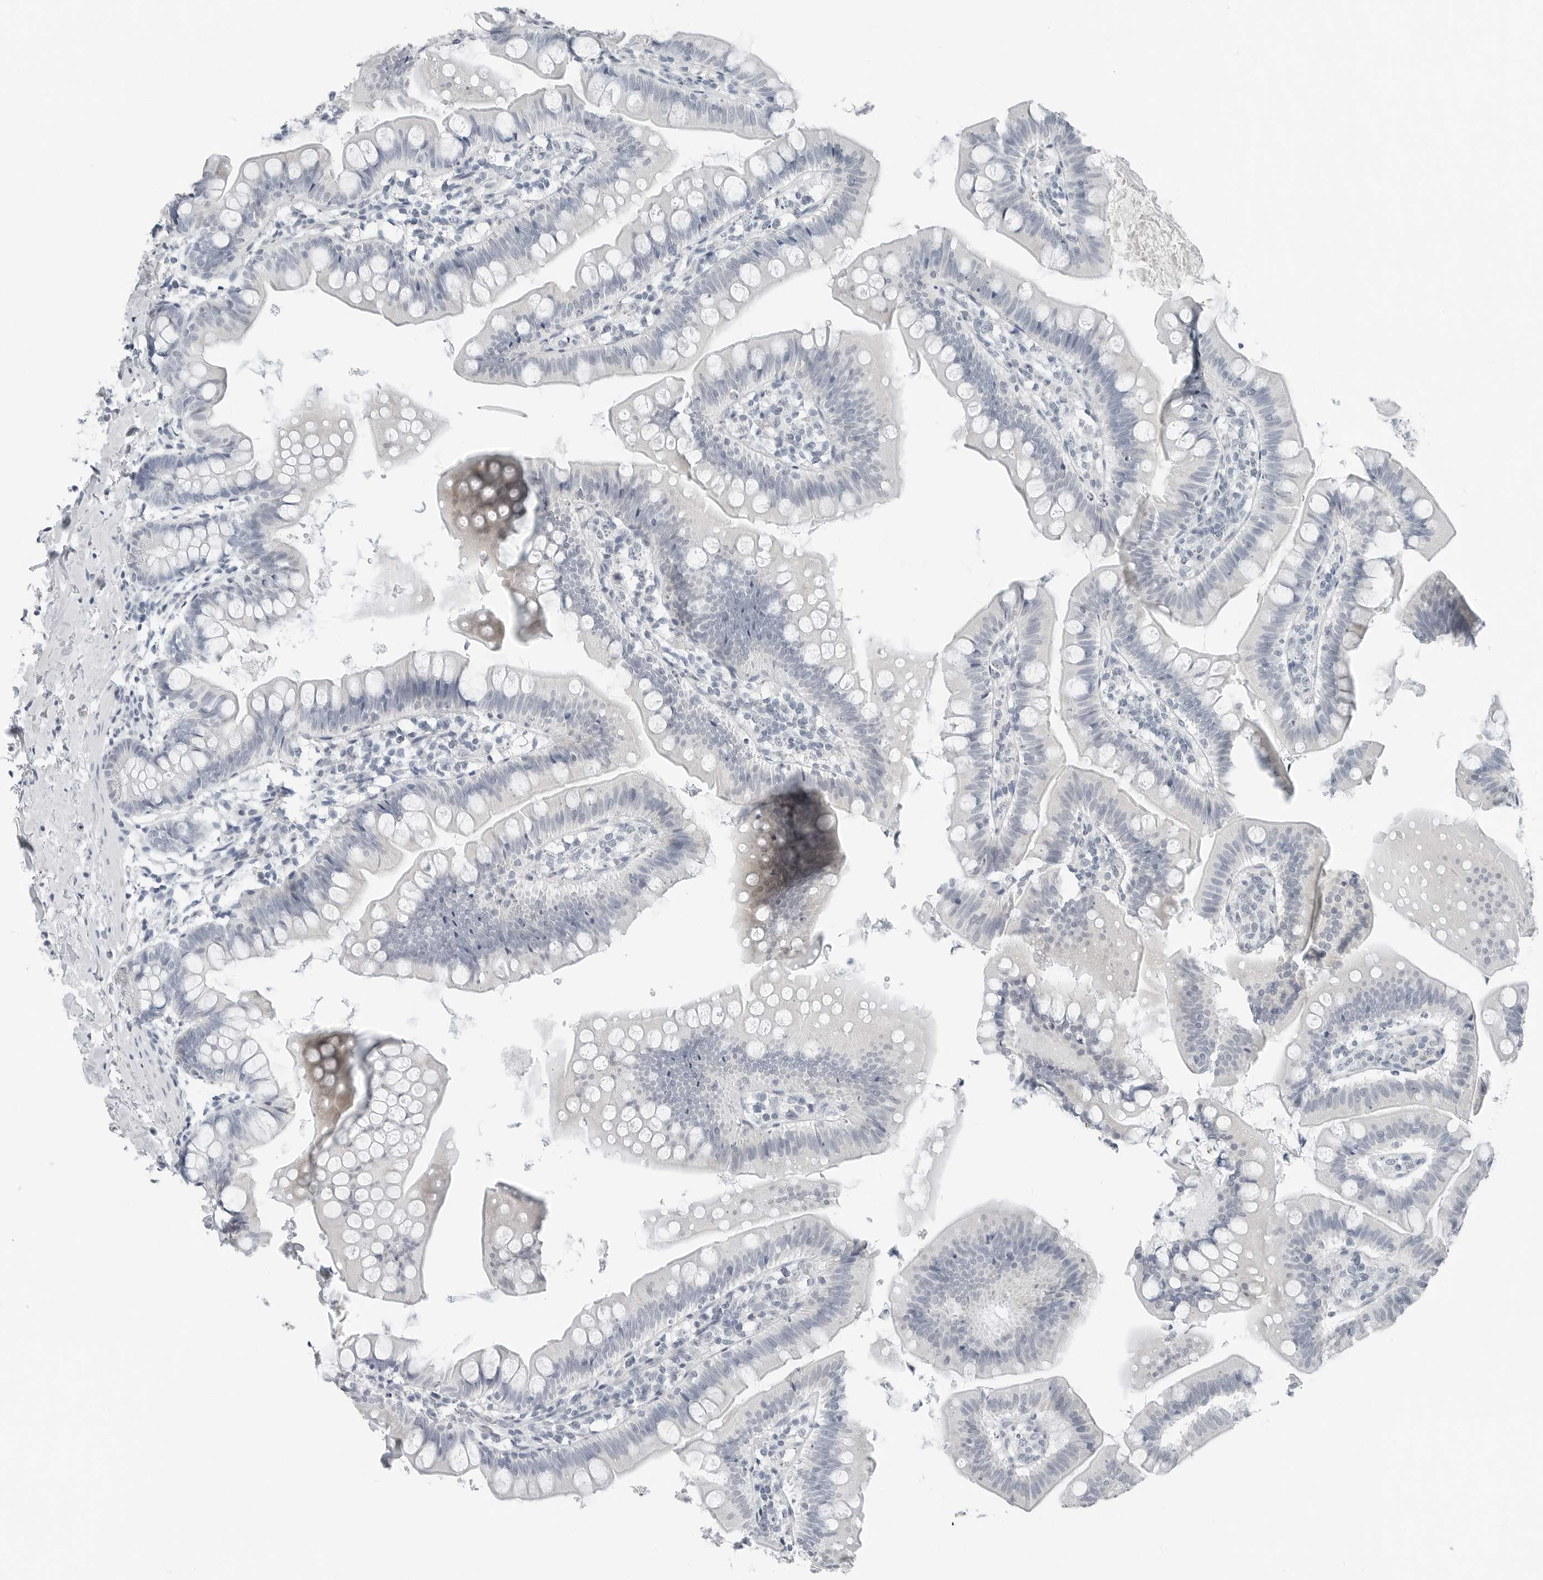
{"staining": {"intensity": "negative", "quantity": "none", "location": "none"}, "tissue": "small intestine", "cell_type": "Glandular cells", "image_type": "normal", "snomed": [{"axis": "morphology", "description": "Normal tissue, NOS"}, {"axis": "topography", "description": "Small intestine"}], "caption": "This is an IHC histopathology image of unremarkable human small intestine. There is no positivity in glandular cells.", "gene": "XIRP1", "patient": {"sex": "male", "age": 7}}